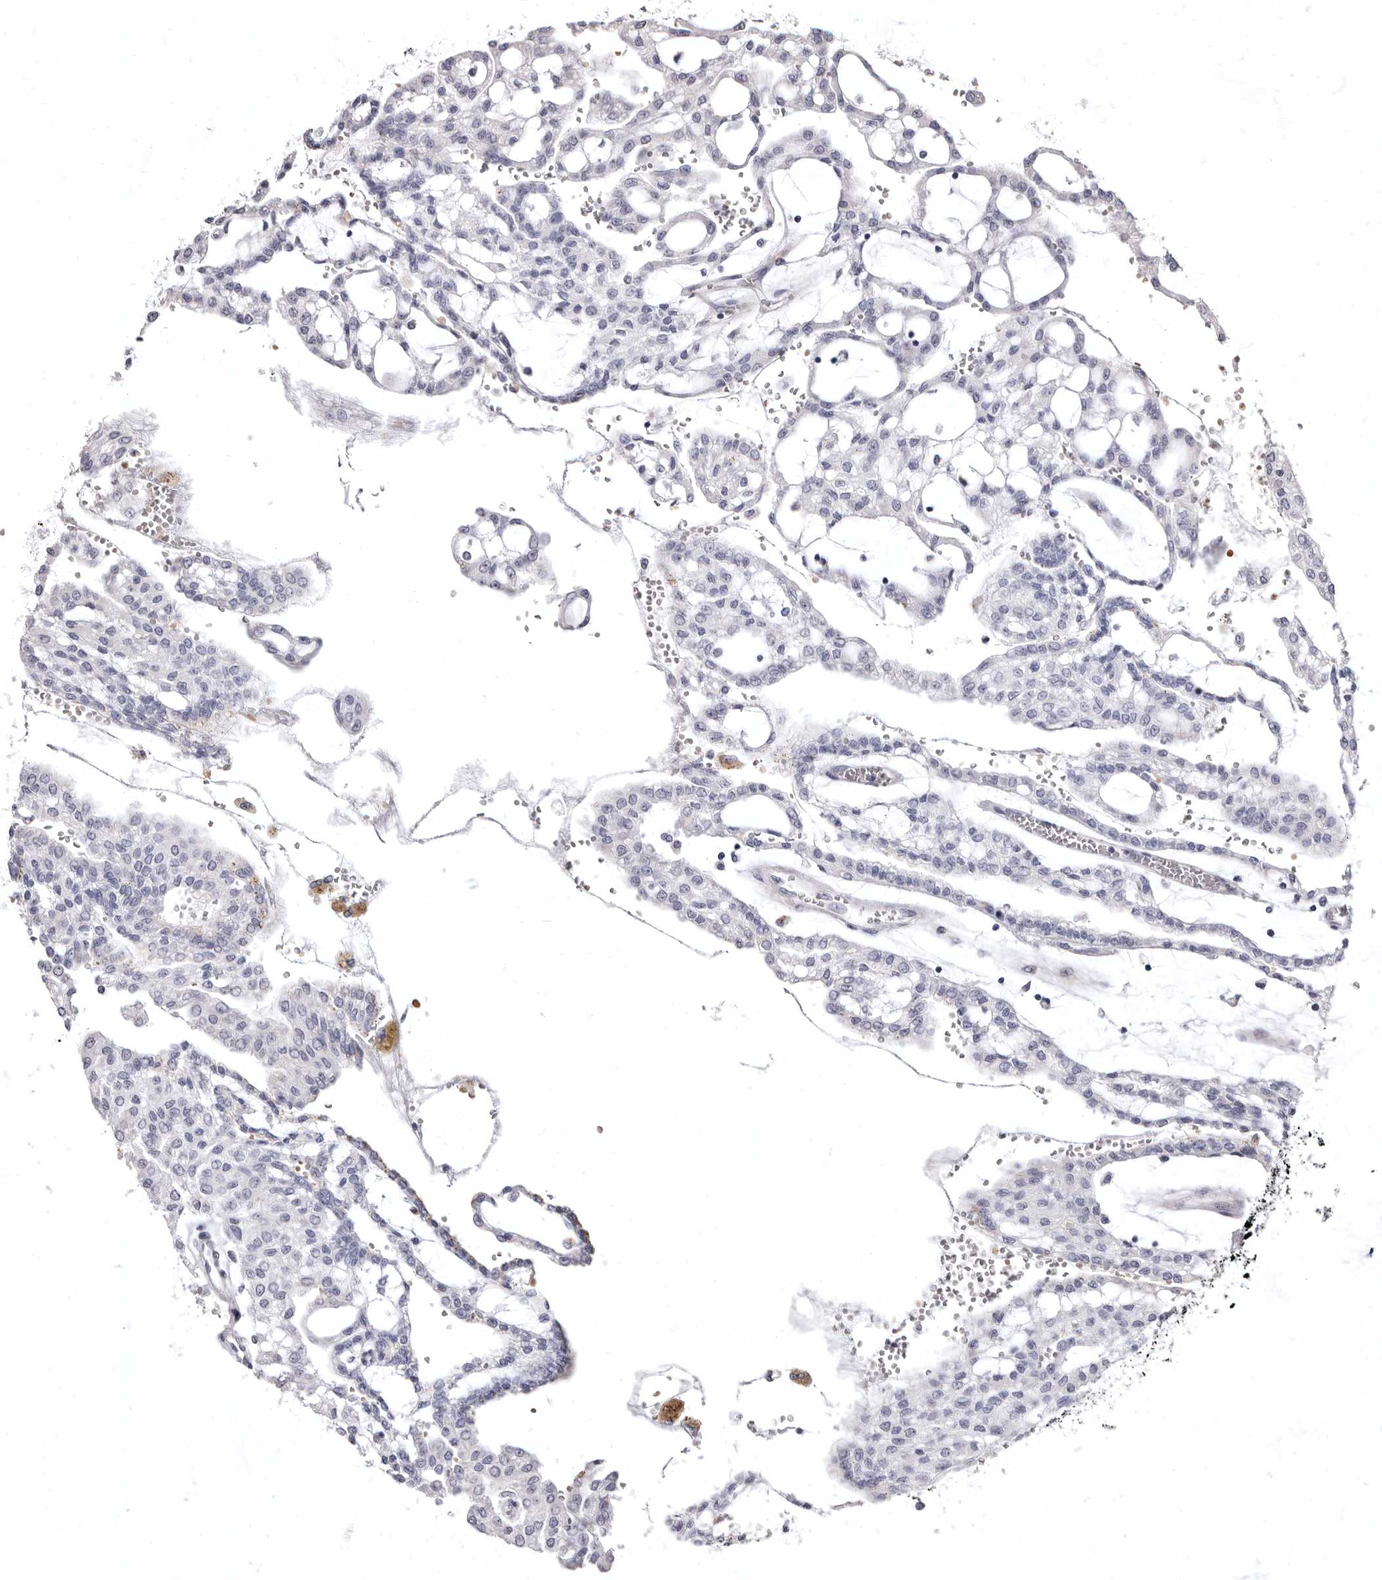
{"staining": {"intensity": "negative", "quantity": "none", "location": "none"}, "tissue": "renal cancer", "cell_type": "Tumor cells", "image_type": "cancer", "snomed": [{"axis": "morphology", "description": "Adenocarcinoma, NOS"}, {"axis": "topography", "description": "Kidney"}], "caption": "This histopathology image is of adenocarcinoma (renal) stained with immunohistochemistry to label a protein in brown with the nuclei are counter-stained blue. There is no positivity in tumor cells.", "gene": "AIDA", "patient": {"sex": "male", "age": 63}}